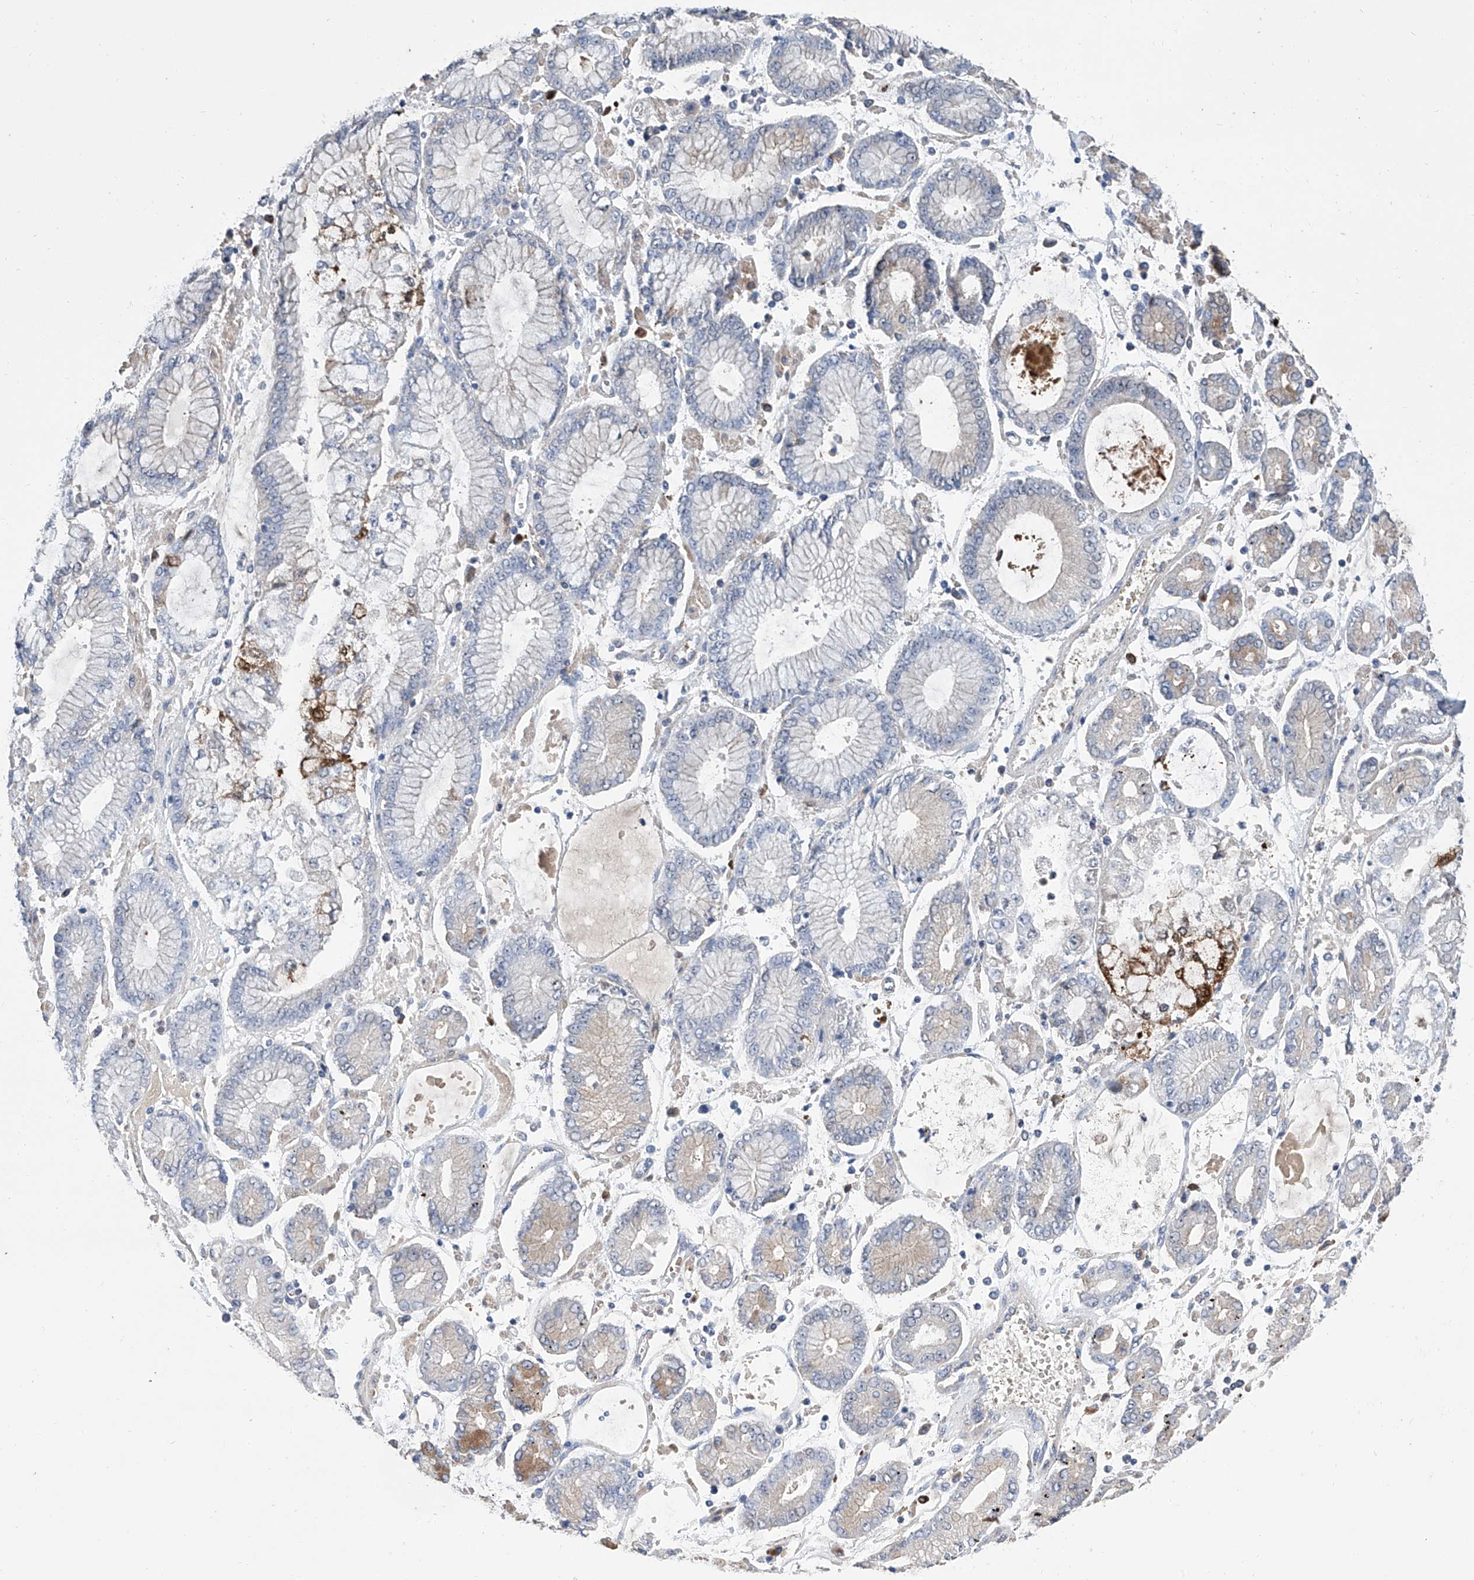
{"staining": {"intensity": "moderate", "quantity": "<25%", "location": "cytoplasmic/membranous"}, "tissue": "stomach cancer", "cell_type": "Tumor cells", "image_type": "cancer", "snomed": [{"axis": "morphology", "description": "Adenocarcinoma, NOS"}, {"axis": "topography", "description": "Stomach"}], "caption": "About <25% of tumor cells in human adenocarcinoma (stomach) demonstrate moderate cytoplasmic/membranous protein positivity as visualized by brown immunohistochemical staining.", "gene": "GPT", "patient": {"sex": "male", "age": 76}}